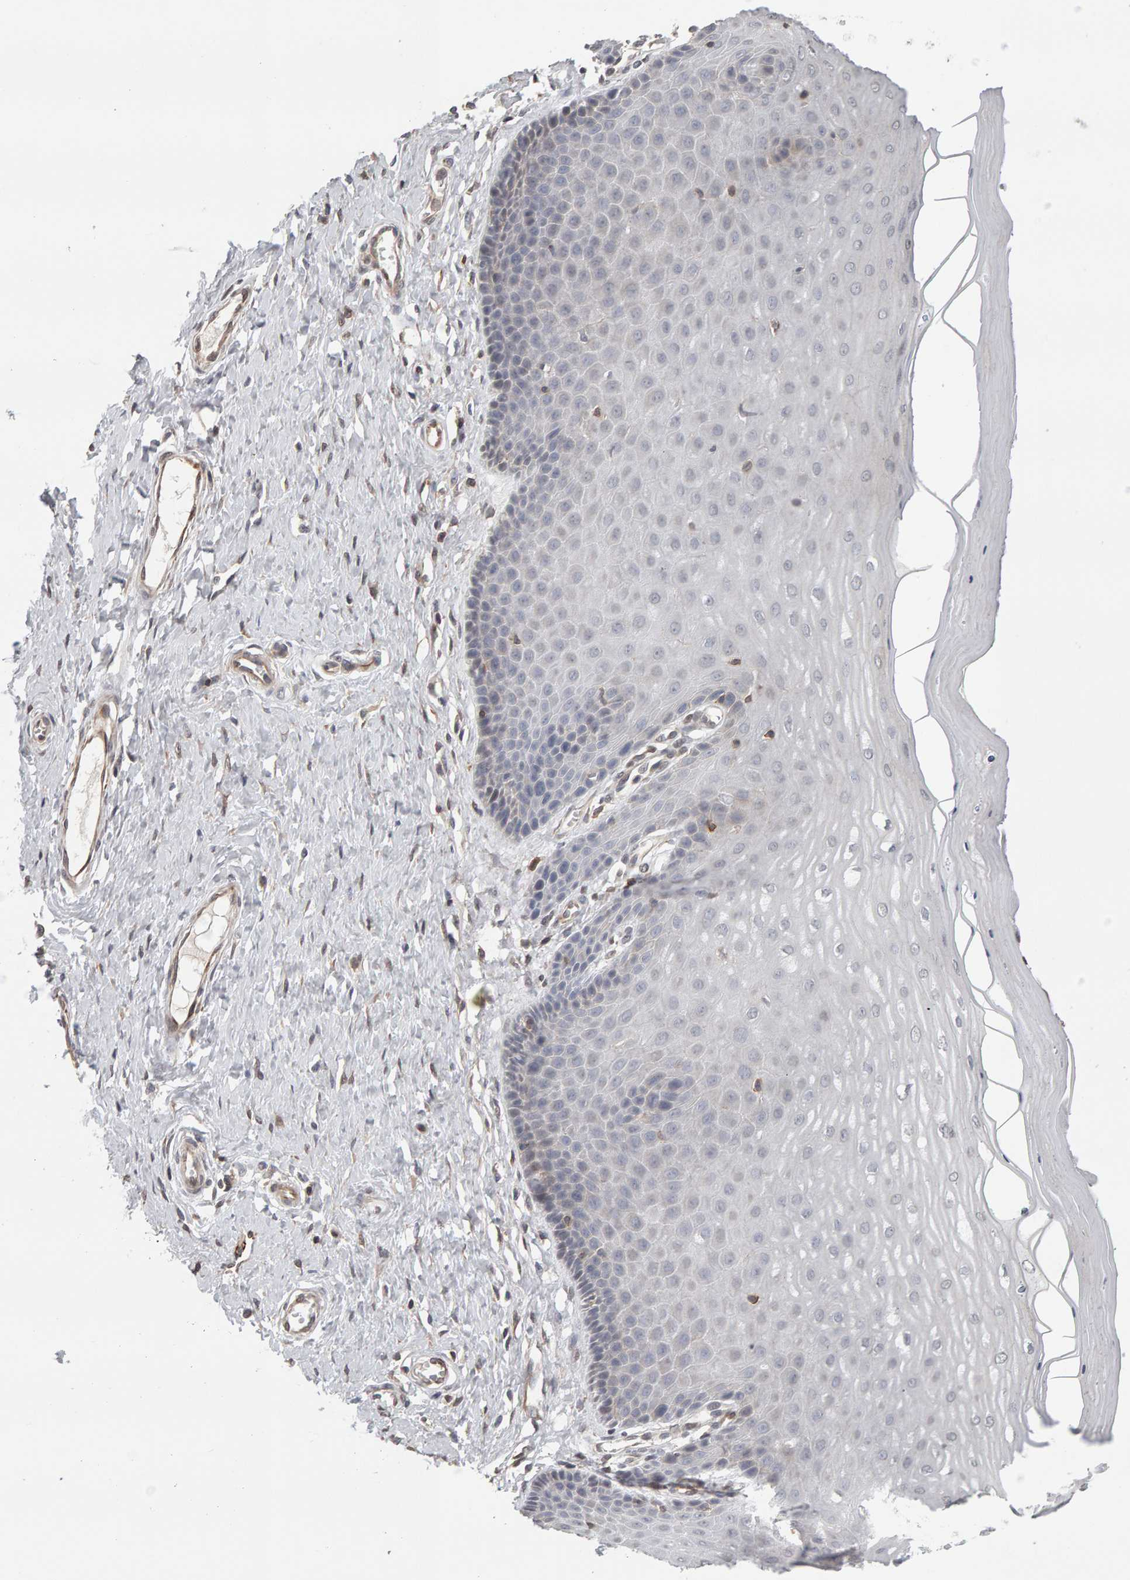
{"staining": {"intensity": "negative", "quantity": "none", "location": "none"}, "tissue": "cervix", "cell_type": "Glandular cells", "image_type": "normal", "snomed": [{"axis": "morphology", "description": "Normal tissue, NOS"}, {"axis": "topography", "description": "Cervix"}], "caption": "This is an immunohistochemistry image of benign cervix. There is no positivity in glandular cells.", "gene": "TEFM", "patient": {"sex": "female", "age": 55}}